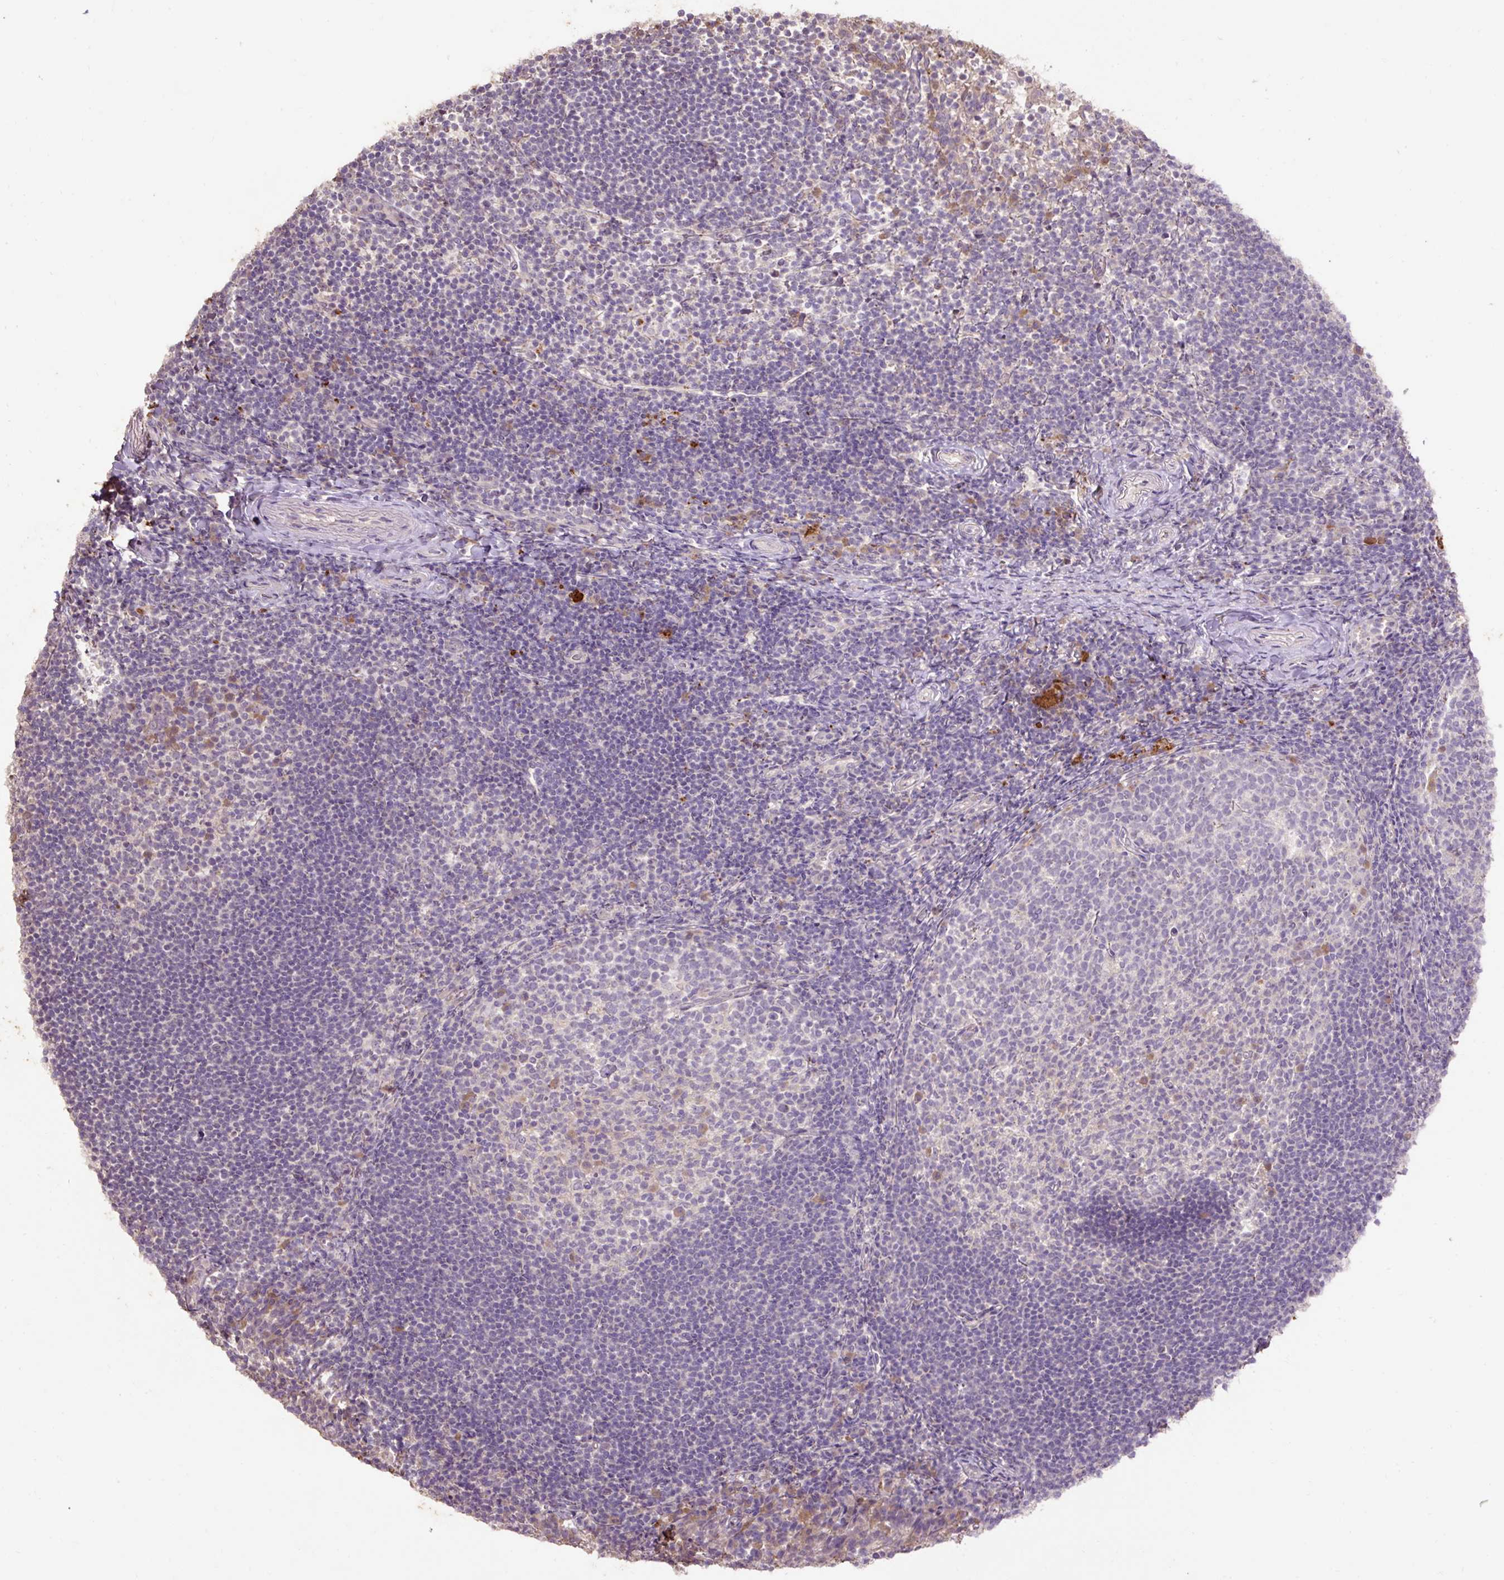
{"staining": {"intensity": "weak", "quantity": "<25%", "location": "cytoplasmic/membranous"}, "tissue": "tonsil", "cell_type": "Germinal center cells", "image_type": "normal", "snomed": [{"axis": "morphology", "description": "Normal tissue, NOS"}, {"axis": "topography", "description": "Tonsil"}], "caption": "The histopathology image shows no significant staining in germinal center cells of tonsil.", "gene": "LRTM2", "patient": {"sex": "female", "age": 10}}